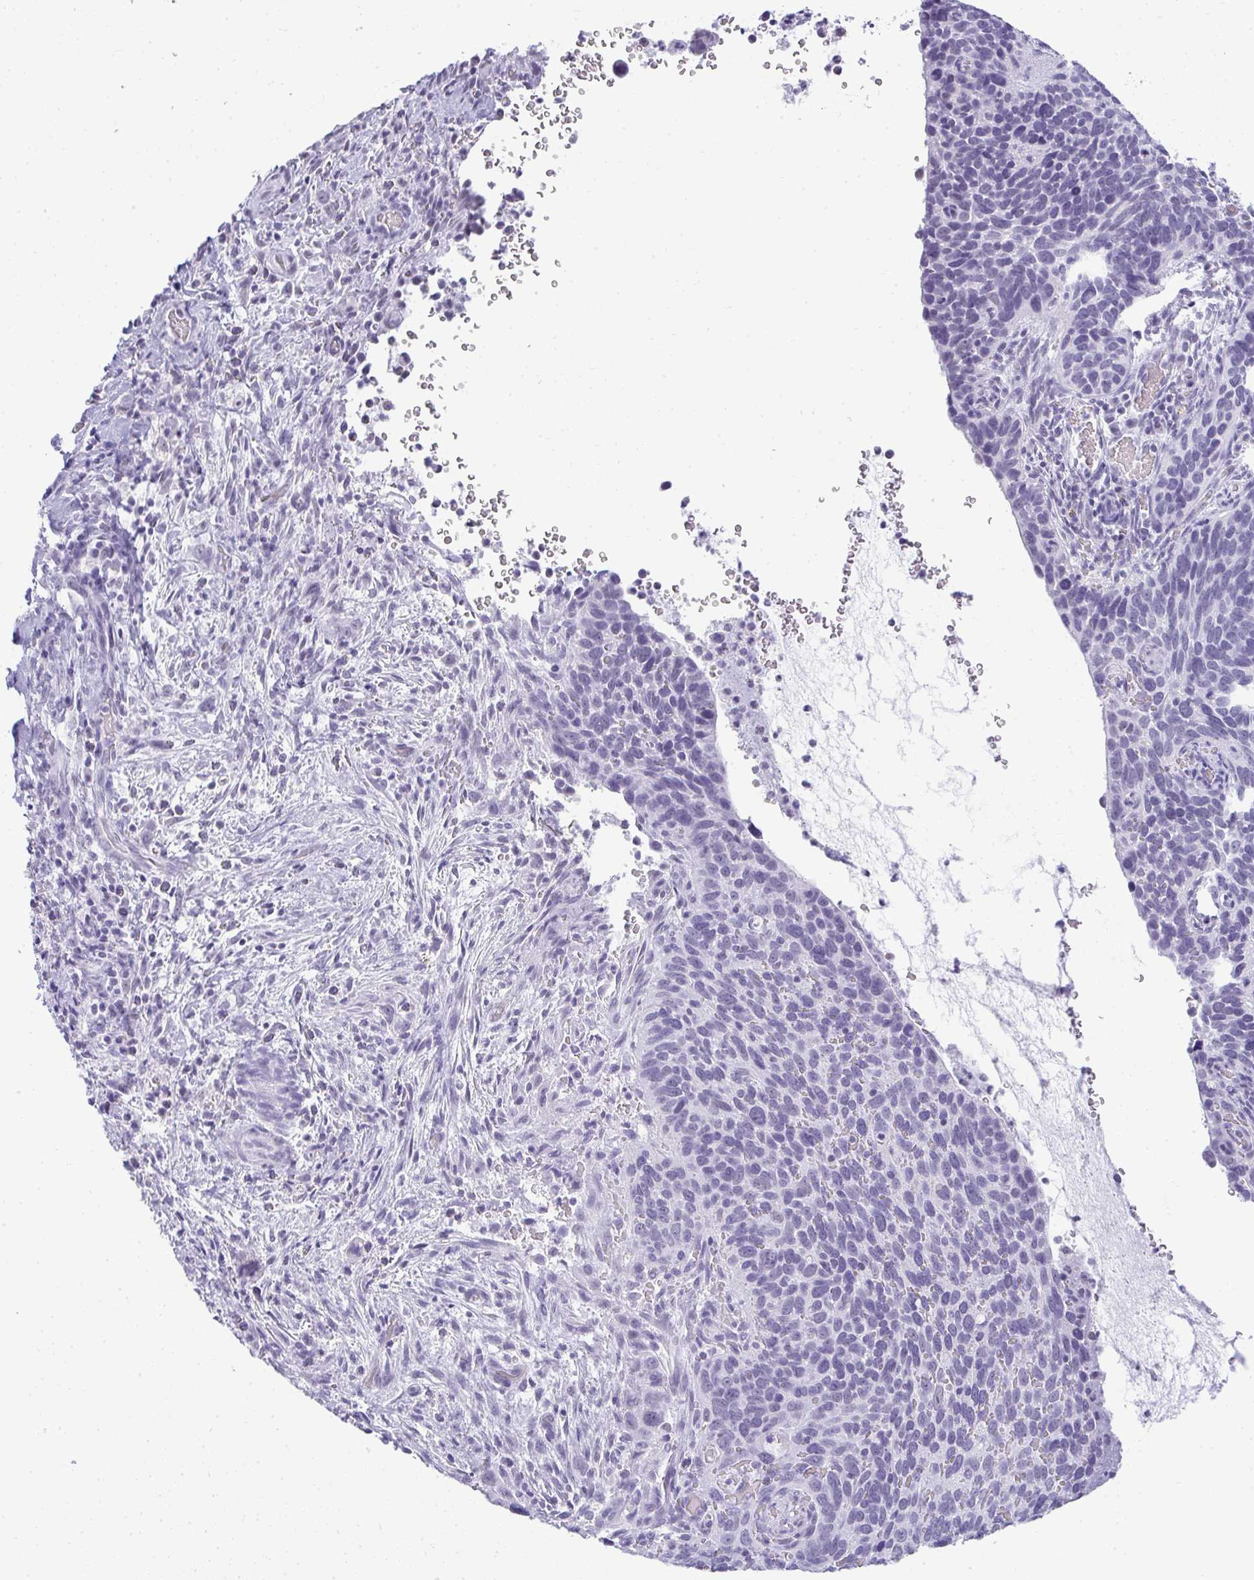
{"staining": {"intensity": "negative", "quantity": "none", "location": "none"}, "tissue": "cervical cancer", "cell_type": "Tumor cells", "image_type": "cancer", "snomed": [{"axis": "morphology", "description": "Squamous cell carcinoma, NOS"}, {"axis": "topography", "description": "Cervix"}], "caption": "This is an immunohistochemistry (IHC) micrograph of human cervical squamous cell carcinoma. There is no expression in tumor cells.", "gene": "PLA2G1B", "patient": {"sex": "female", "age": 51}}